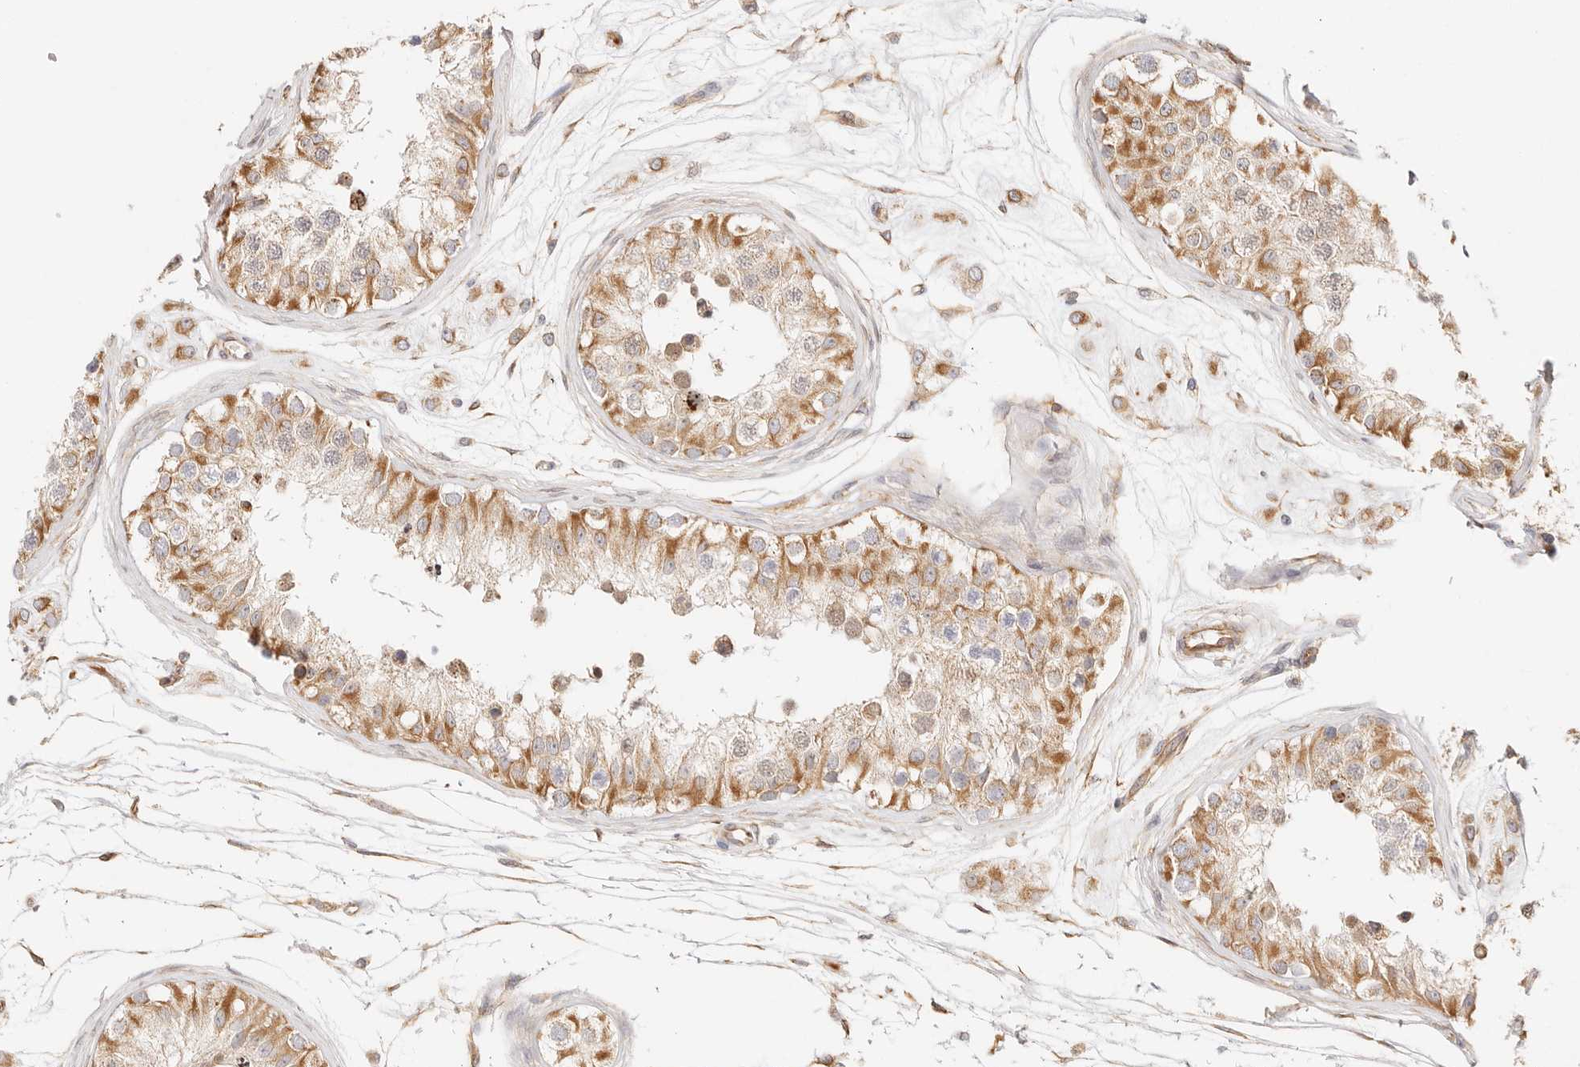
{"staining": {"intensity": "moderate", "quantity": ">75%", "location": "cytoplasmic/membranous"}, "tissue": "testis", "cell_type": "Cells in seminiferous ducts", "image_type": "normal", "snomed": [{"axis": "morphology", "description": "Normal tissue, NOS"}, {"axis": "morphology", "description": "Adenocarcinoma, metastatic, NOS"}, {"axis": "topography", "description": "Testis"}], "caption": "Testis was stained to show a protein in brown. There is medium levels of moderate cytoplasmic/membranous expression in about >75% of cells in seminiferous ducts.", "gene": "ZC3H11A", "patient": {"sex": "male", "age": 26}}